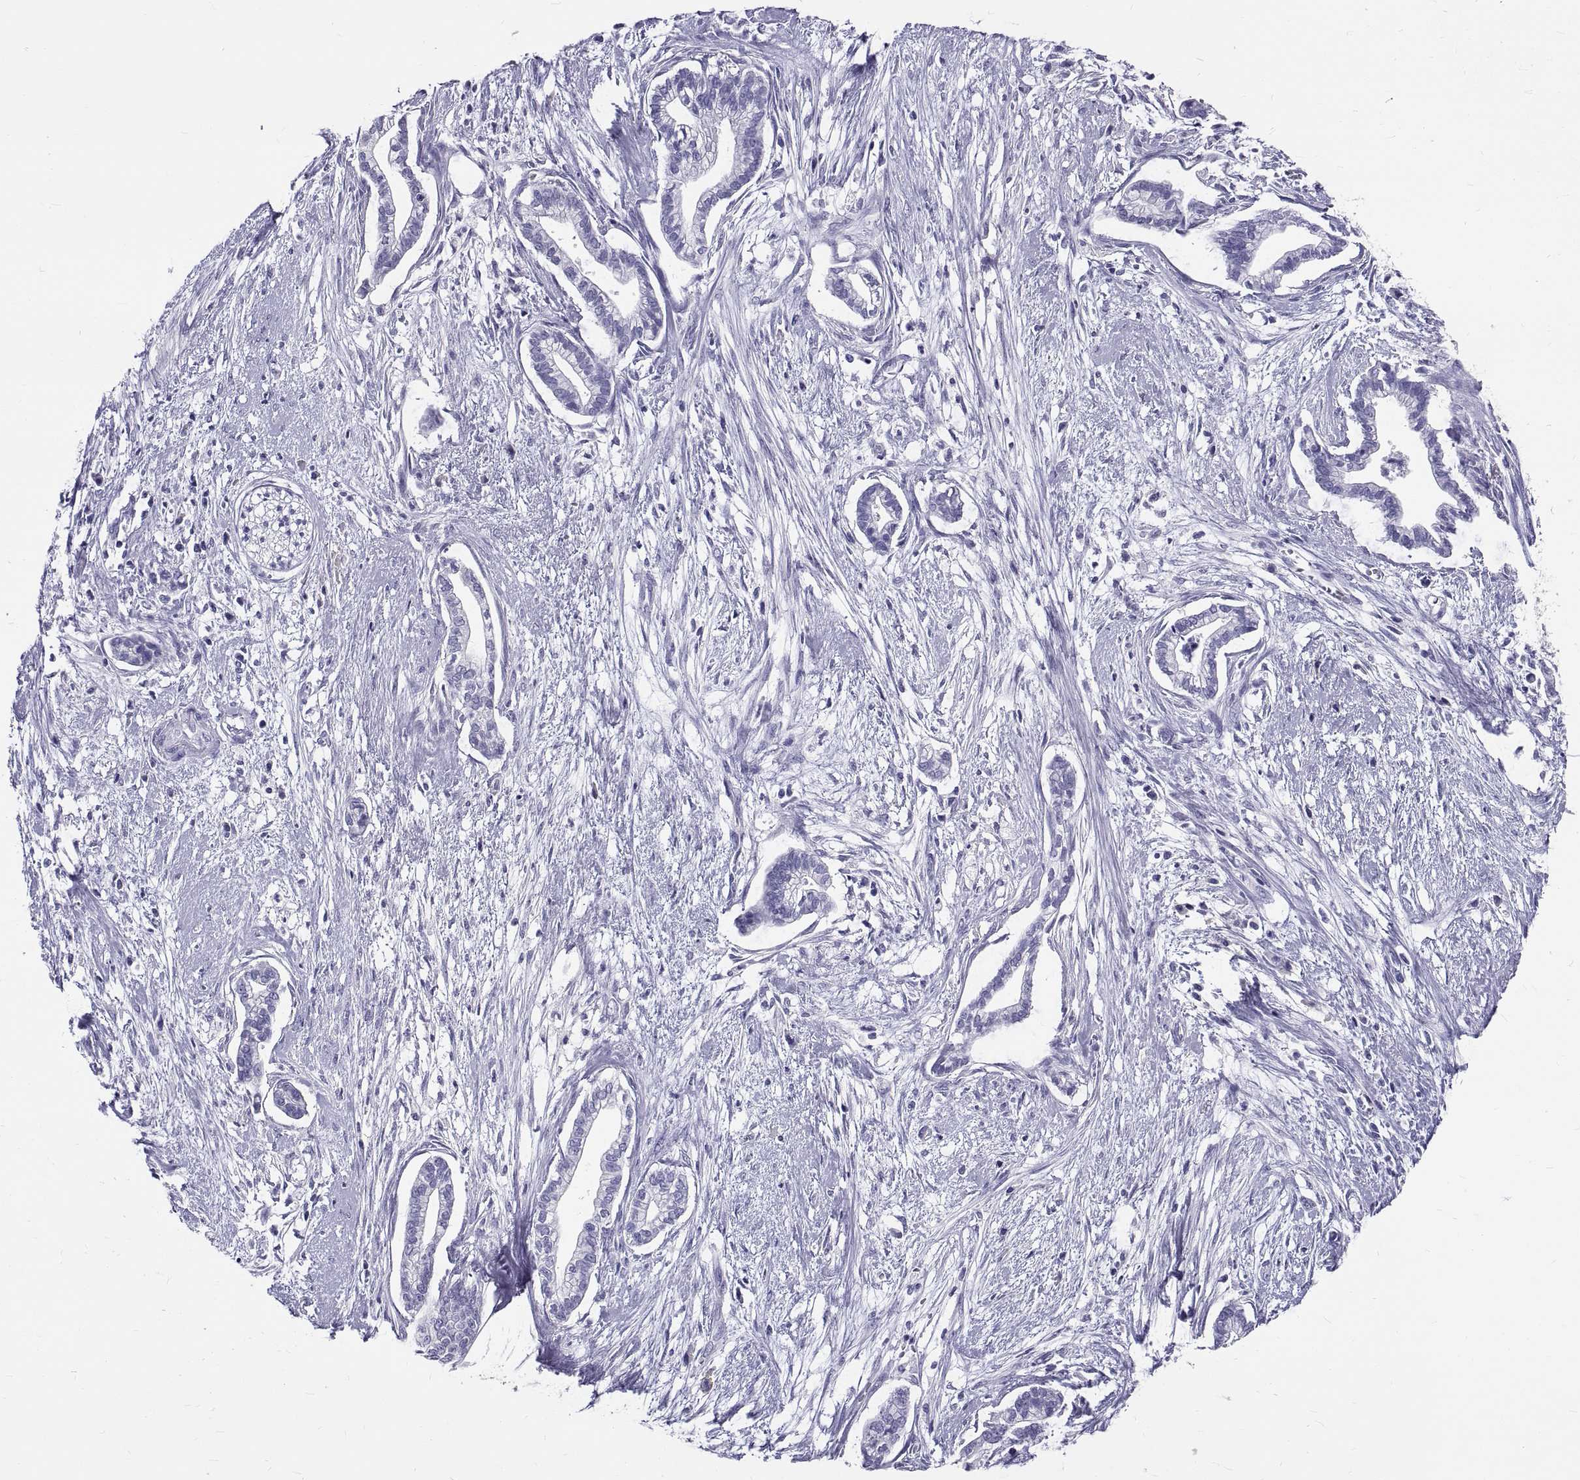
{"staining": {"intensity": "negative", "quantity": "none", "location": "none"}, "tissue": "cervical cancer", "cell_type": "Tumor cells", "image_type": "cancer", "snomed": [{"axis": "morphology", "description": "Adenocarcinoma, NOS"}, {"axis": "topography", "description": "Cervix"}], "caption": "Immunohistochemistry micrograph of human adenocarcinoma (cervical) stained for a protein (brown), which demonstrates no positivity in tumor cells.", "gene": "GNG12", "patient": {"sex": "female", "age": 62}}